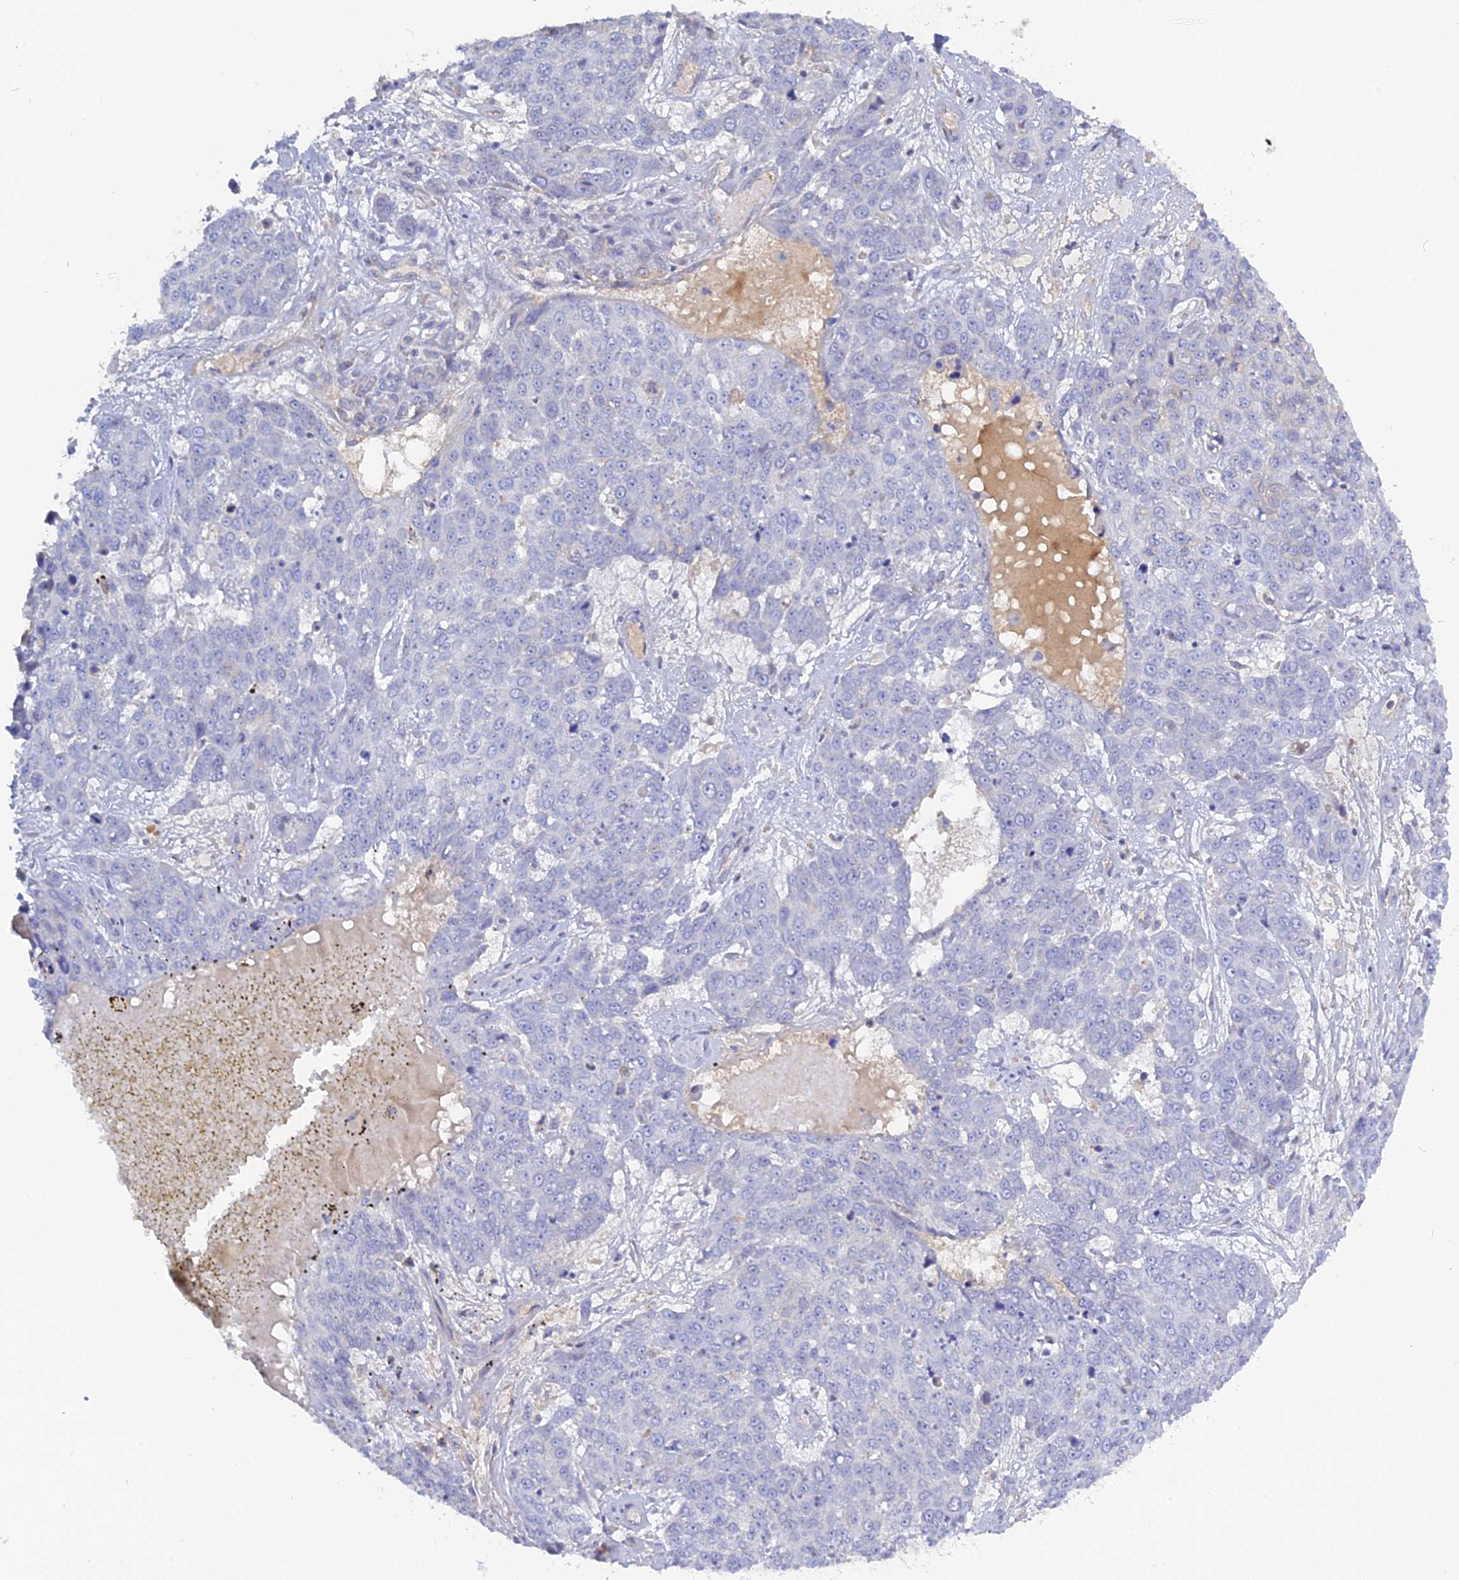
{"staining": {"intensity": "negative", "quantity": "none", "location": "none"}, "tissue": "skin cancer", "cell_type": "Tumor cells", "image_type": "cancer", "snomed": [{"axis": "morphology", "description": "Squamous cell carcinoma, NOS"}, {"axis": "topography", "description": "Skin"}], "caption": "Histopathology image shows no significant protein staining in tumor cells of skin cancer.", "gene": "ADGRA1", "patient": {"sex": "male", "age": 71}}